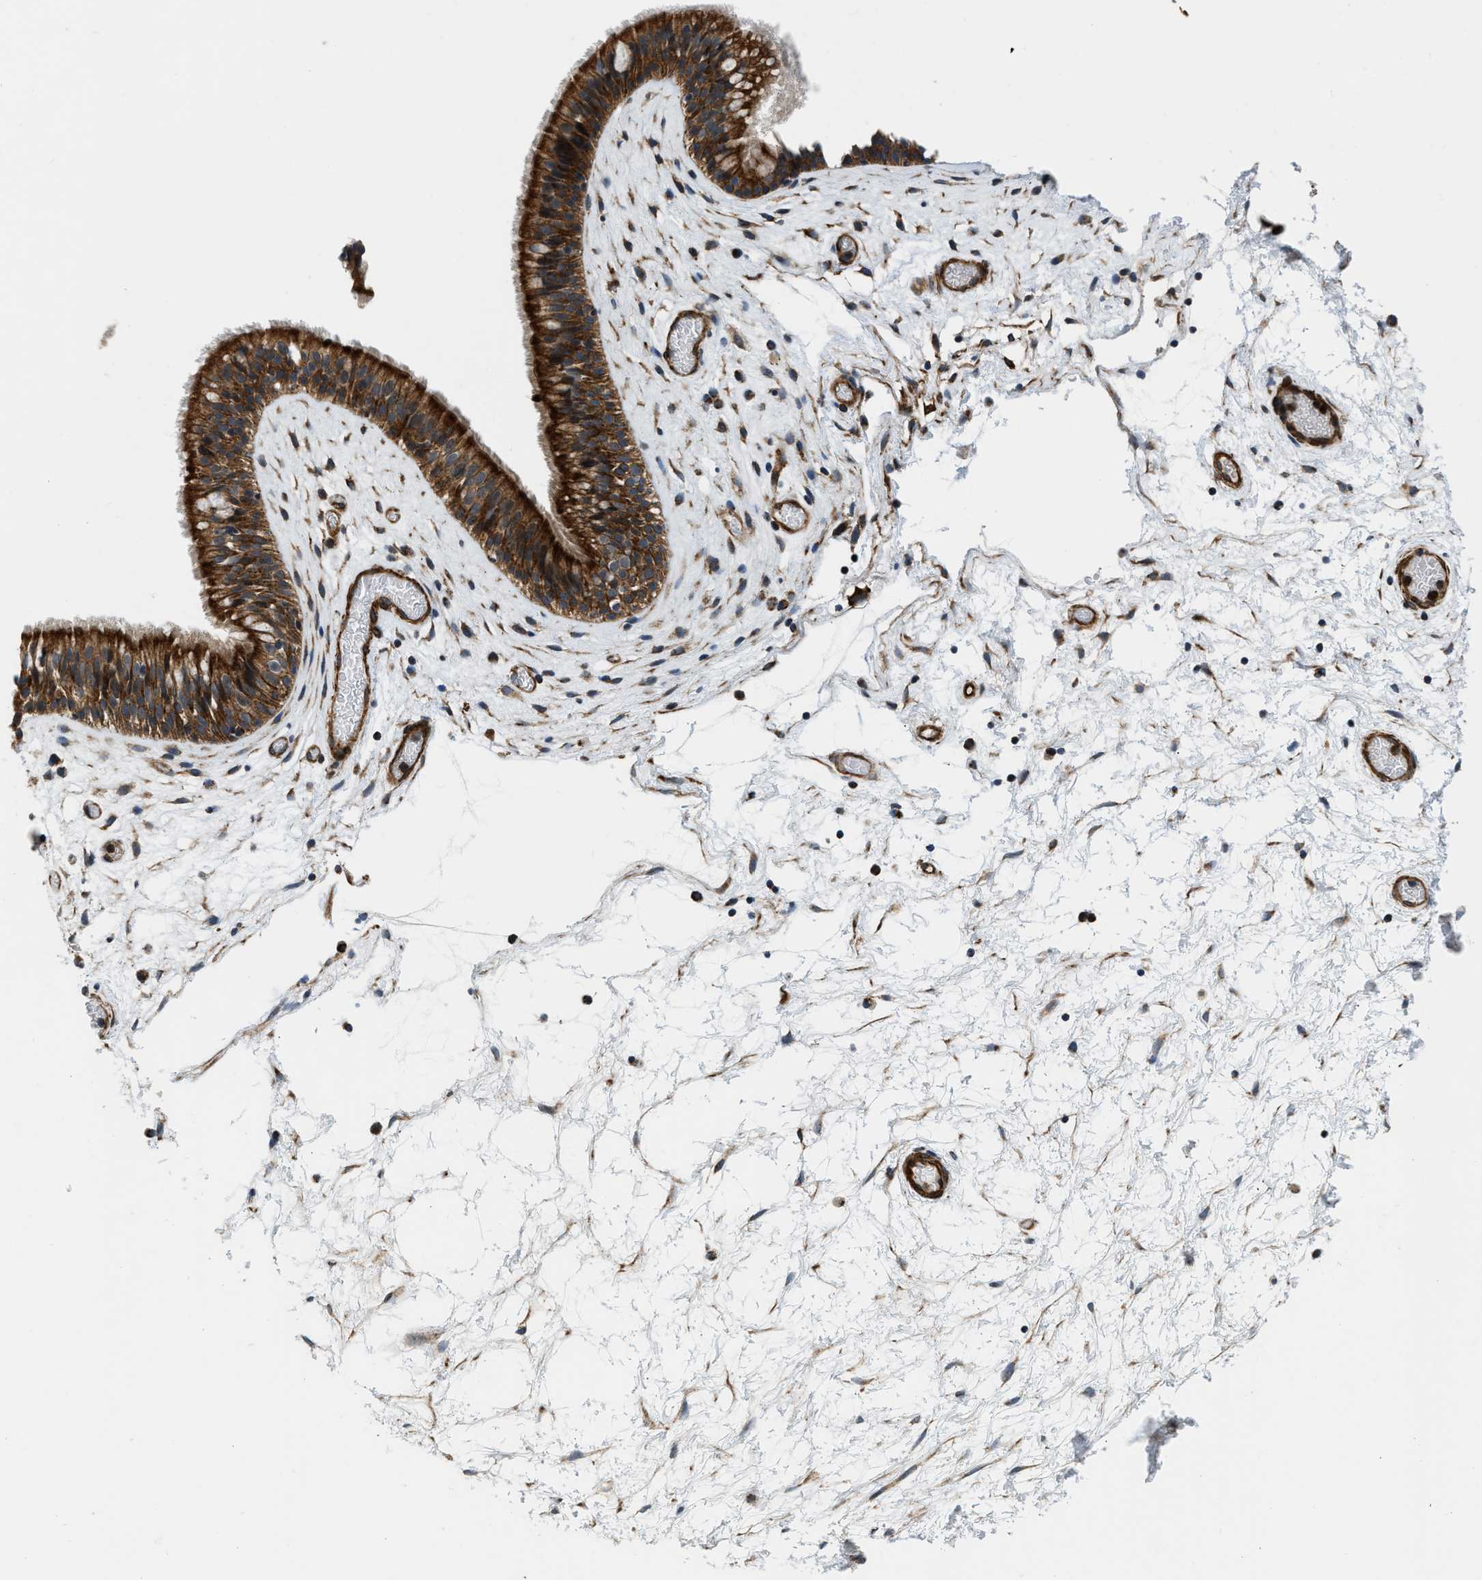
{"staining": {"intensity": "strong", "quantity": ">75%", "location": "cytoplasmic/membranous"}, "tissue": "nasopharynx", "cell_type": "Respiratory epithelial cells", "image_type": "normal", "snomed": [{"axis": "morphology", "description": "Normal tissue, NOS"}, {"axis": "morphology", "description": "Inflammation, NOS"}, {"axis": "topography", "description": "Nasopharynx"}], "caption": "Respiratory epithelial cells display high levels of strong cytoplasmic/membranous staining in approximately >75% of cells in benign nasopharynx.", "gene": "GSDME", "patient": {"sex": "male", "age": 48}}